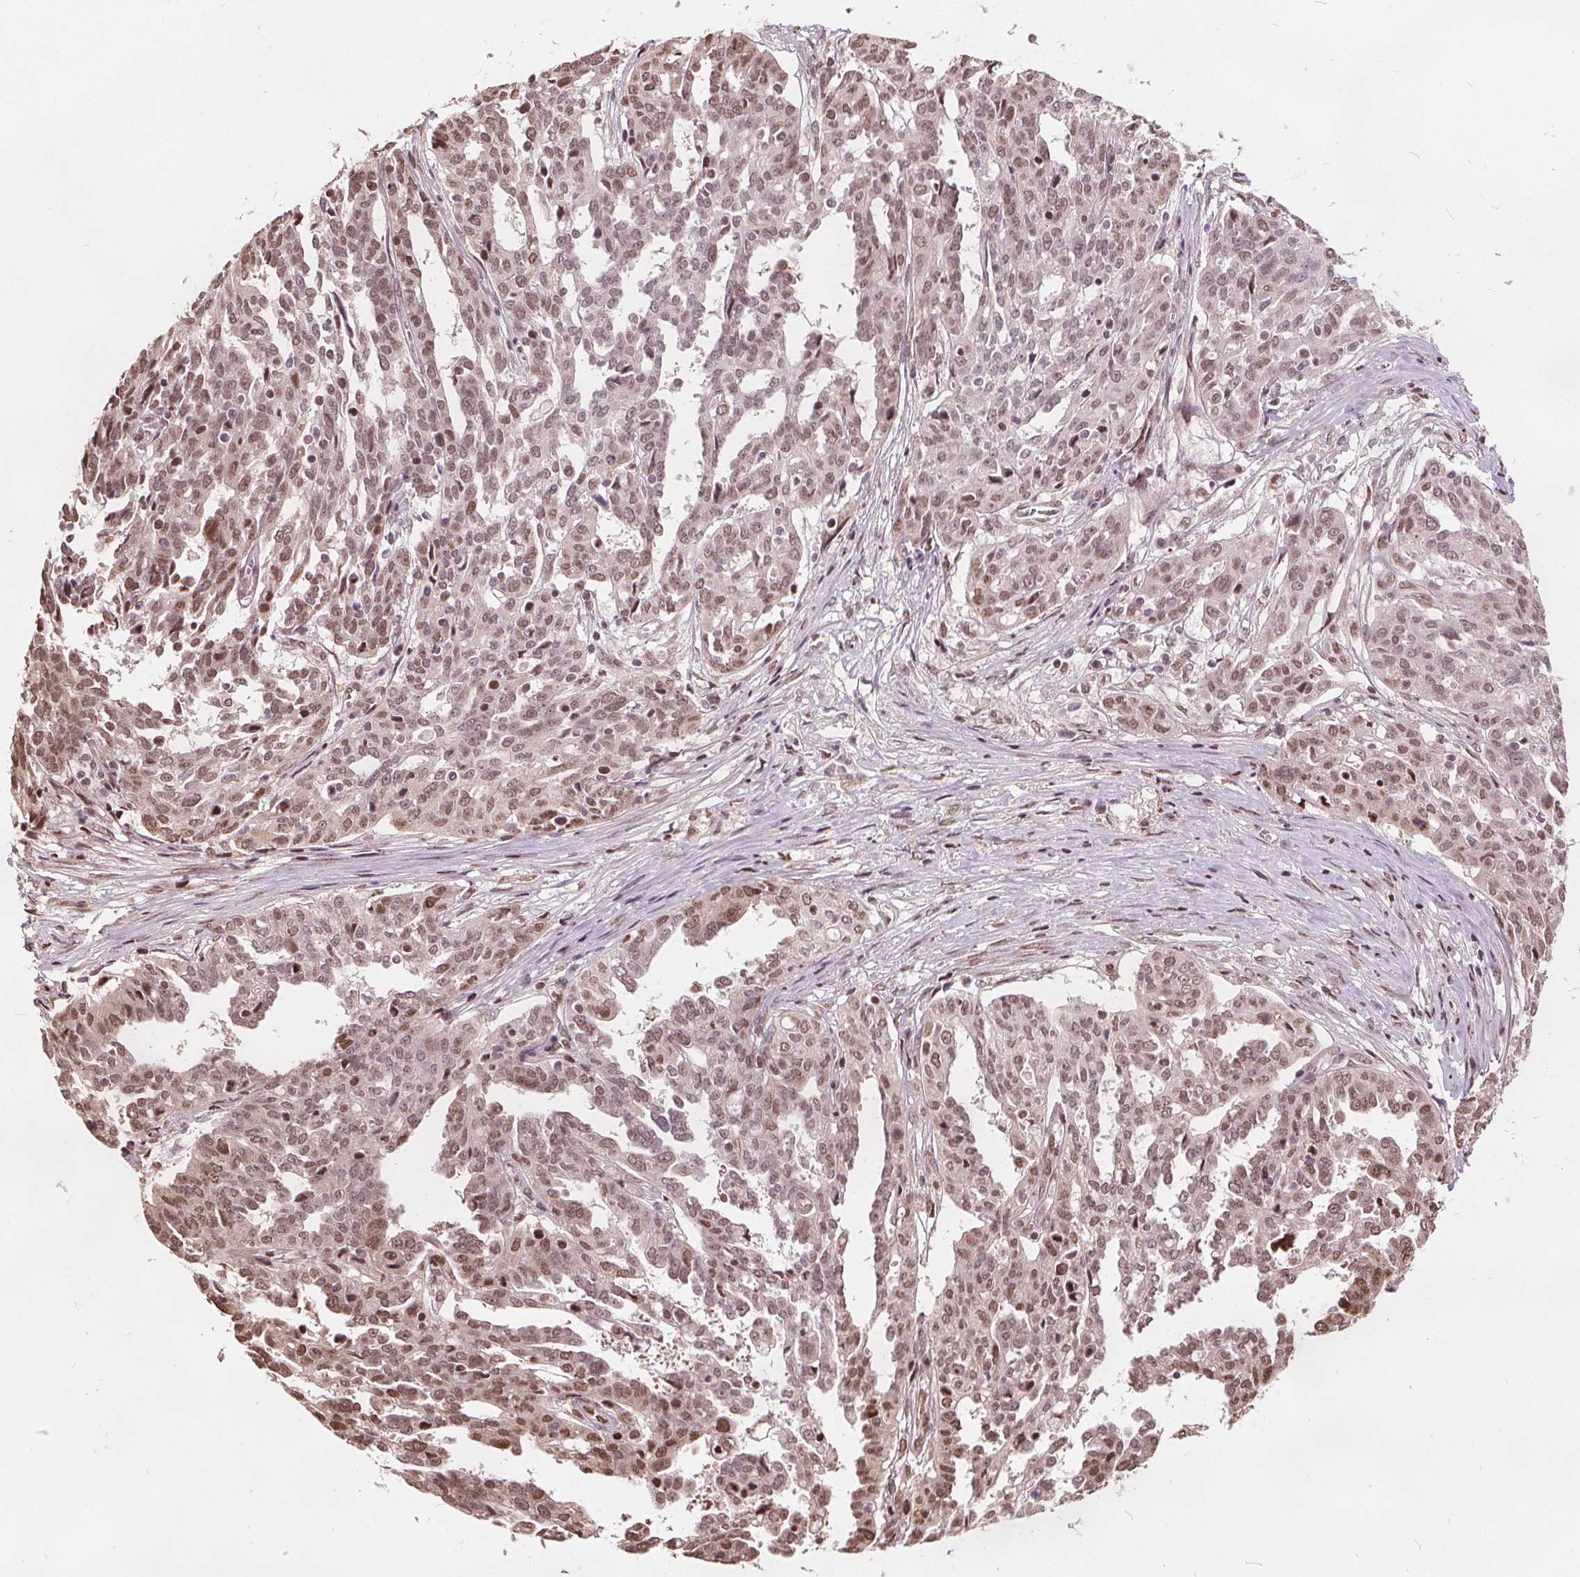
{"staining": {"intensity": "moderate", "quantity": ">75%", "location": "nuclear"}, "tissue": "ovarian cancer", "cell_type": "Tumor cells", "image_type": "cancer", "snomed": [{"axis": "morphology", "description": "Cystadenocarcinoma, serous, NOS"}, {"axis": "topography", "description": "Ovary"}], "caption": "Immunohistochemistry of ovarian serous cystadenocarcinoma reveals medium levels of moderate nuclear expression in approximately >75% of tumor cells. (IHC, brightfield microscopy, high magnification).", "gene": "ISLR2", "patient": {"sex": "female", "age": 67}}